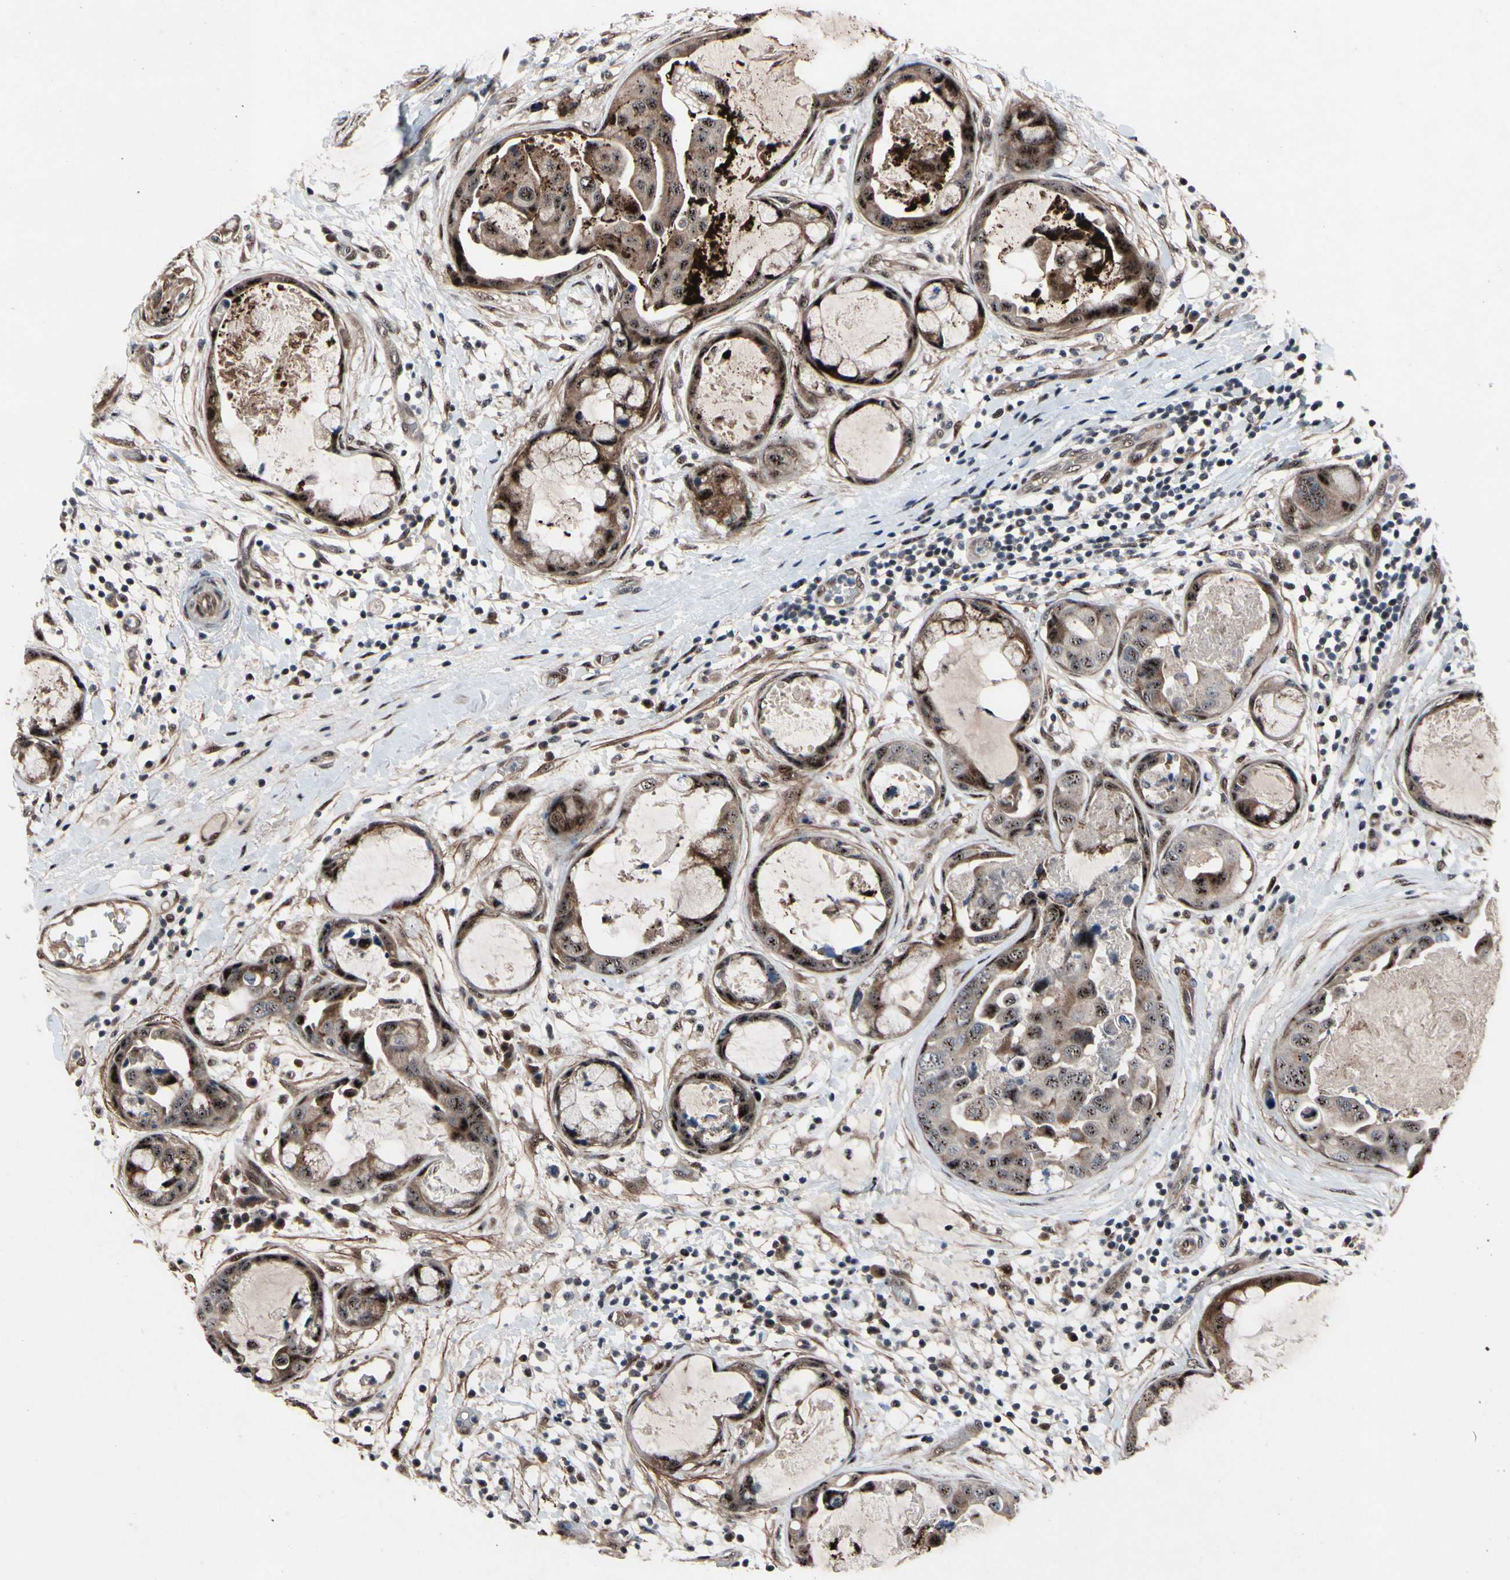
{"staining": {"intensity": "moderate", "quantity": ">75%", "location": "cytoplasmic/membranous,nuclear"}, "tissue": "breast cancer", "cell_type": "Tumor cells", "image_type": "cancer", "snomed": [{"axis": "morphology", "description": "Duct carcinoma"}, {"axis": "topography", "description": "Breast"}], "caption": "A histopathology image of human breast cancer (invasive ductal carcinoma) stained for a protein demonstrates moderate cytoplasmic/membranous and nuclear brown staining in tumor cells.", "gene": "SOX7", "patient": {"sex": "female", "age": 40}}